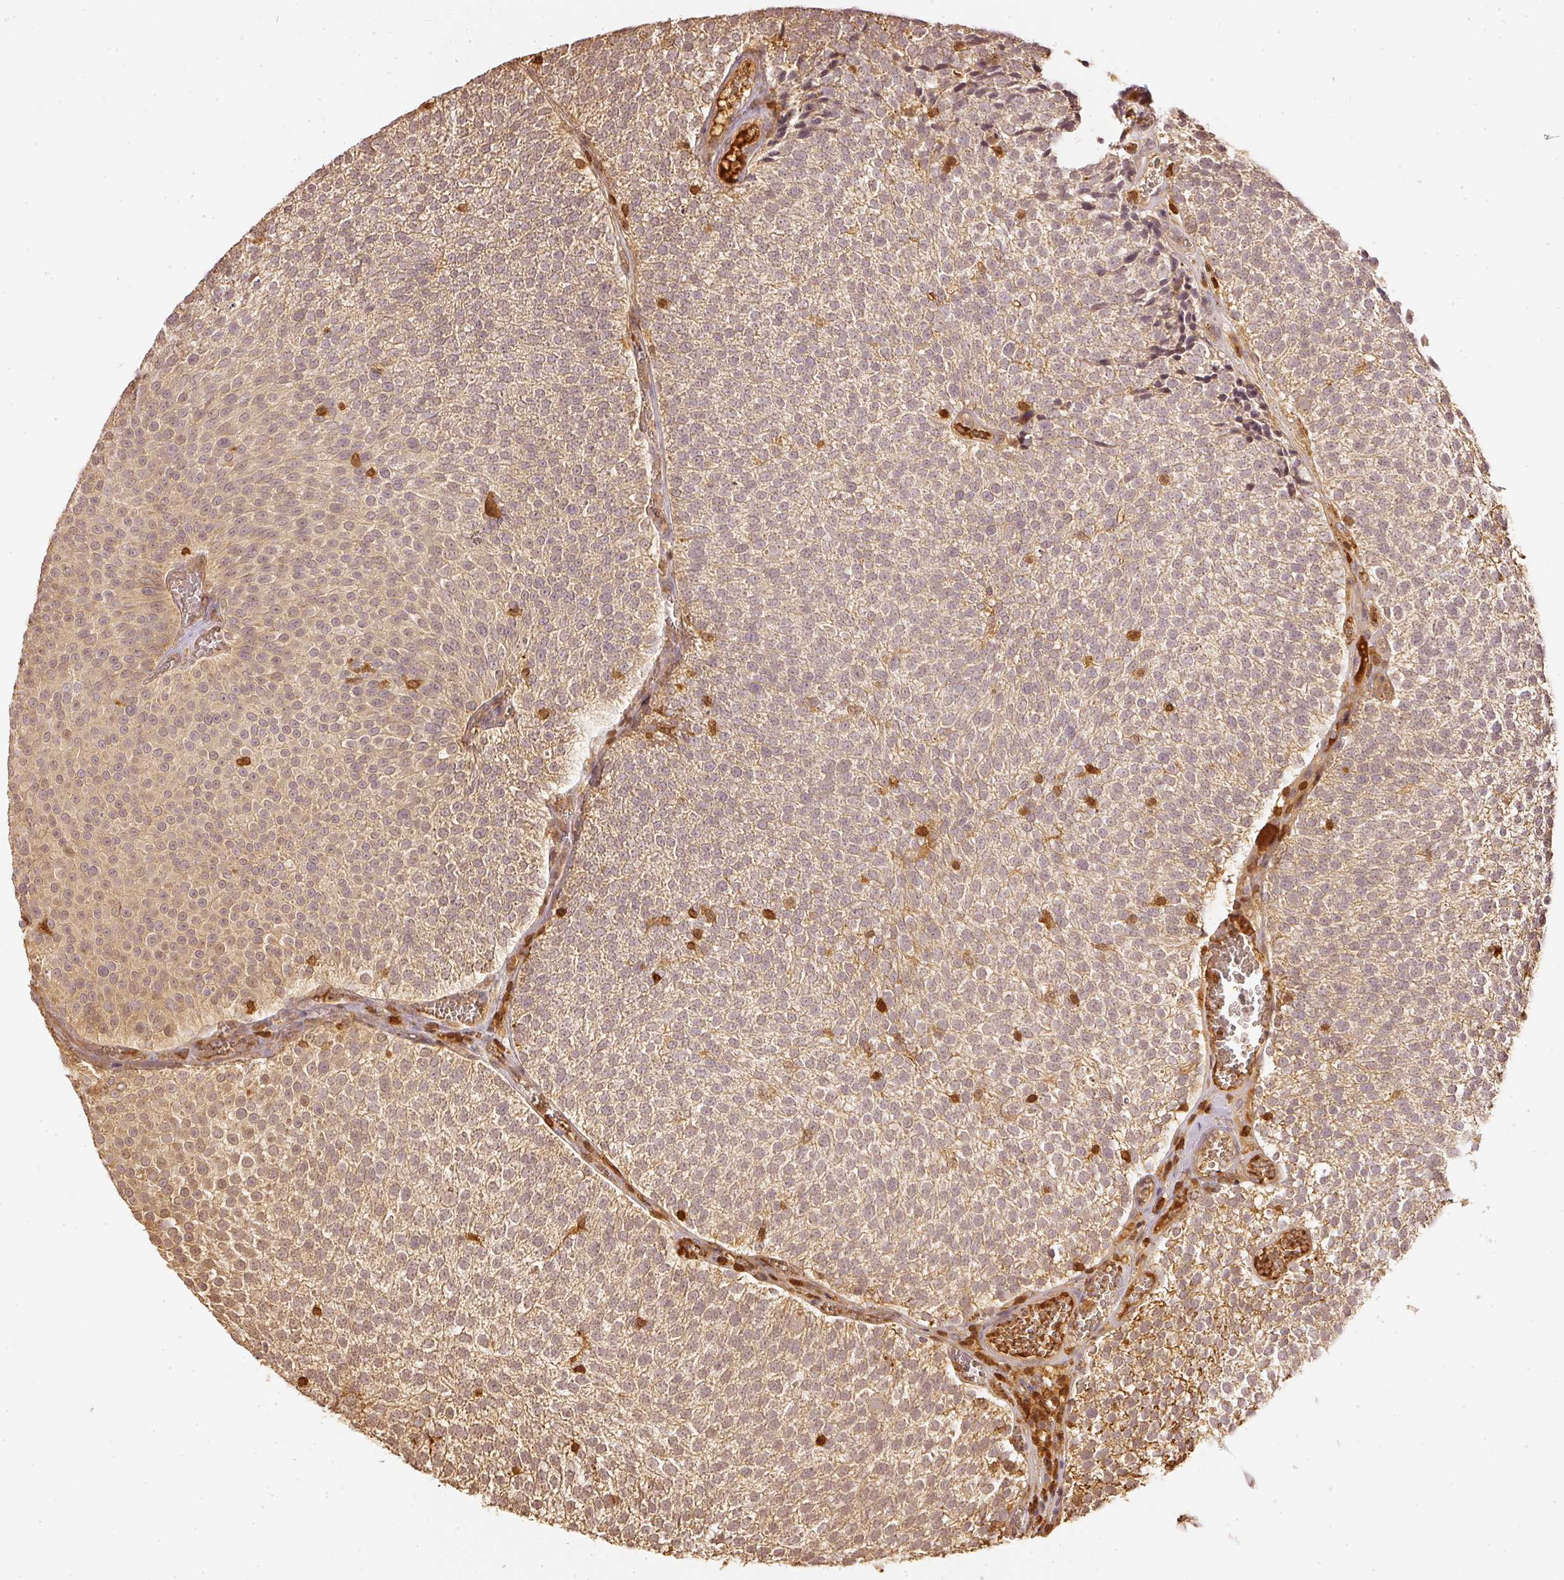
{"staining": {"intensity": "moderate", "quantity": ">75%", "location": "cytoplasmic/membranous,nuclear"}, "tissue": "urothelial cancer", "cell_type": "Tumor cells", "image_type": "cancer", "snomed": [{"axis": "morphology", "description": "Urothelial carcinoma, Low grade"}, {"axis": "topography", "description": "Urinary bladder"}], "caption": "Urothelial carcinoma (low-grade) stained for a protein reveals moderate cytoplasmic/membranous and nuclear positivity in tumor cells.", "gene": "PFN1", "patient": {"sex": "female", "age": 79}}